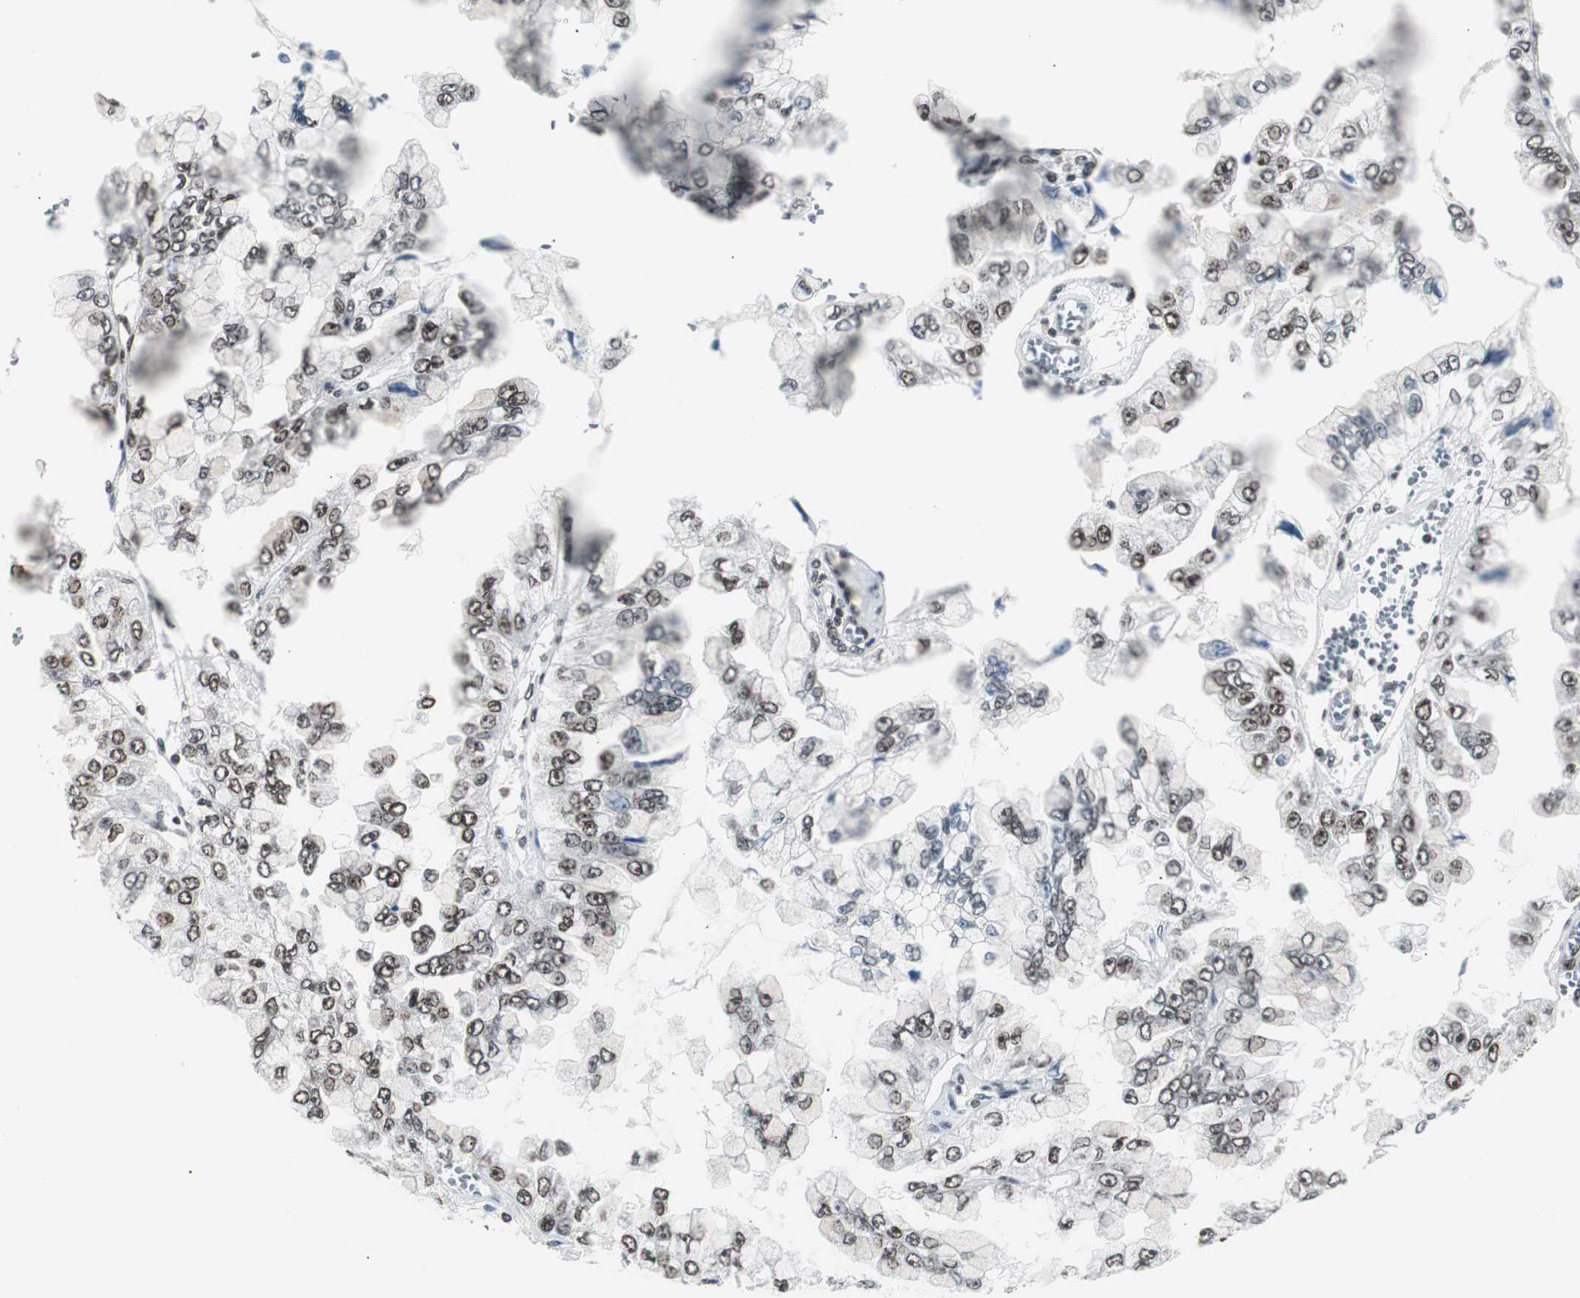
{"staining": {"intensity": "moderate", "quantity": "25%-75%", "location": "nuclear"}, "tissue": "liver cancer", "cell_type": "Tumor cells", "image_type": "cancer", "snomed": [{"axis": "morphology", "description": "Cholangiocarcinoma"}, {"axis": "topography", "description": "Liver"}], "caption": "Protein staining of cholangiocarcinoma (liver) tissue demonstrates moderate nuclear expression in approximately 25%-75% of tumor cells. (DAB (3,3'-diaminobenzidine) IHC, brown staining for protein, blue staining for nuclei).", "gene": "XRCC1", "patient": {"sex": "female", "age": 79}}